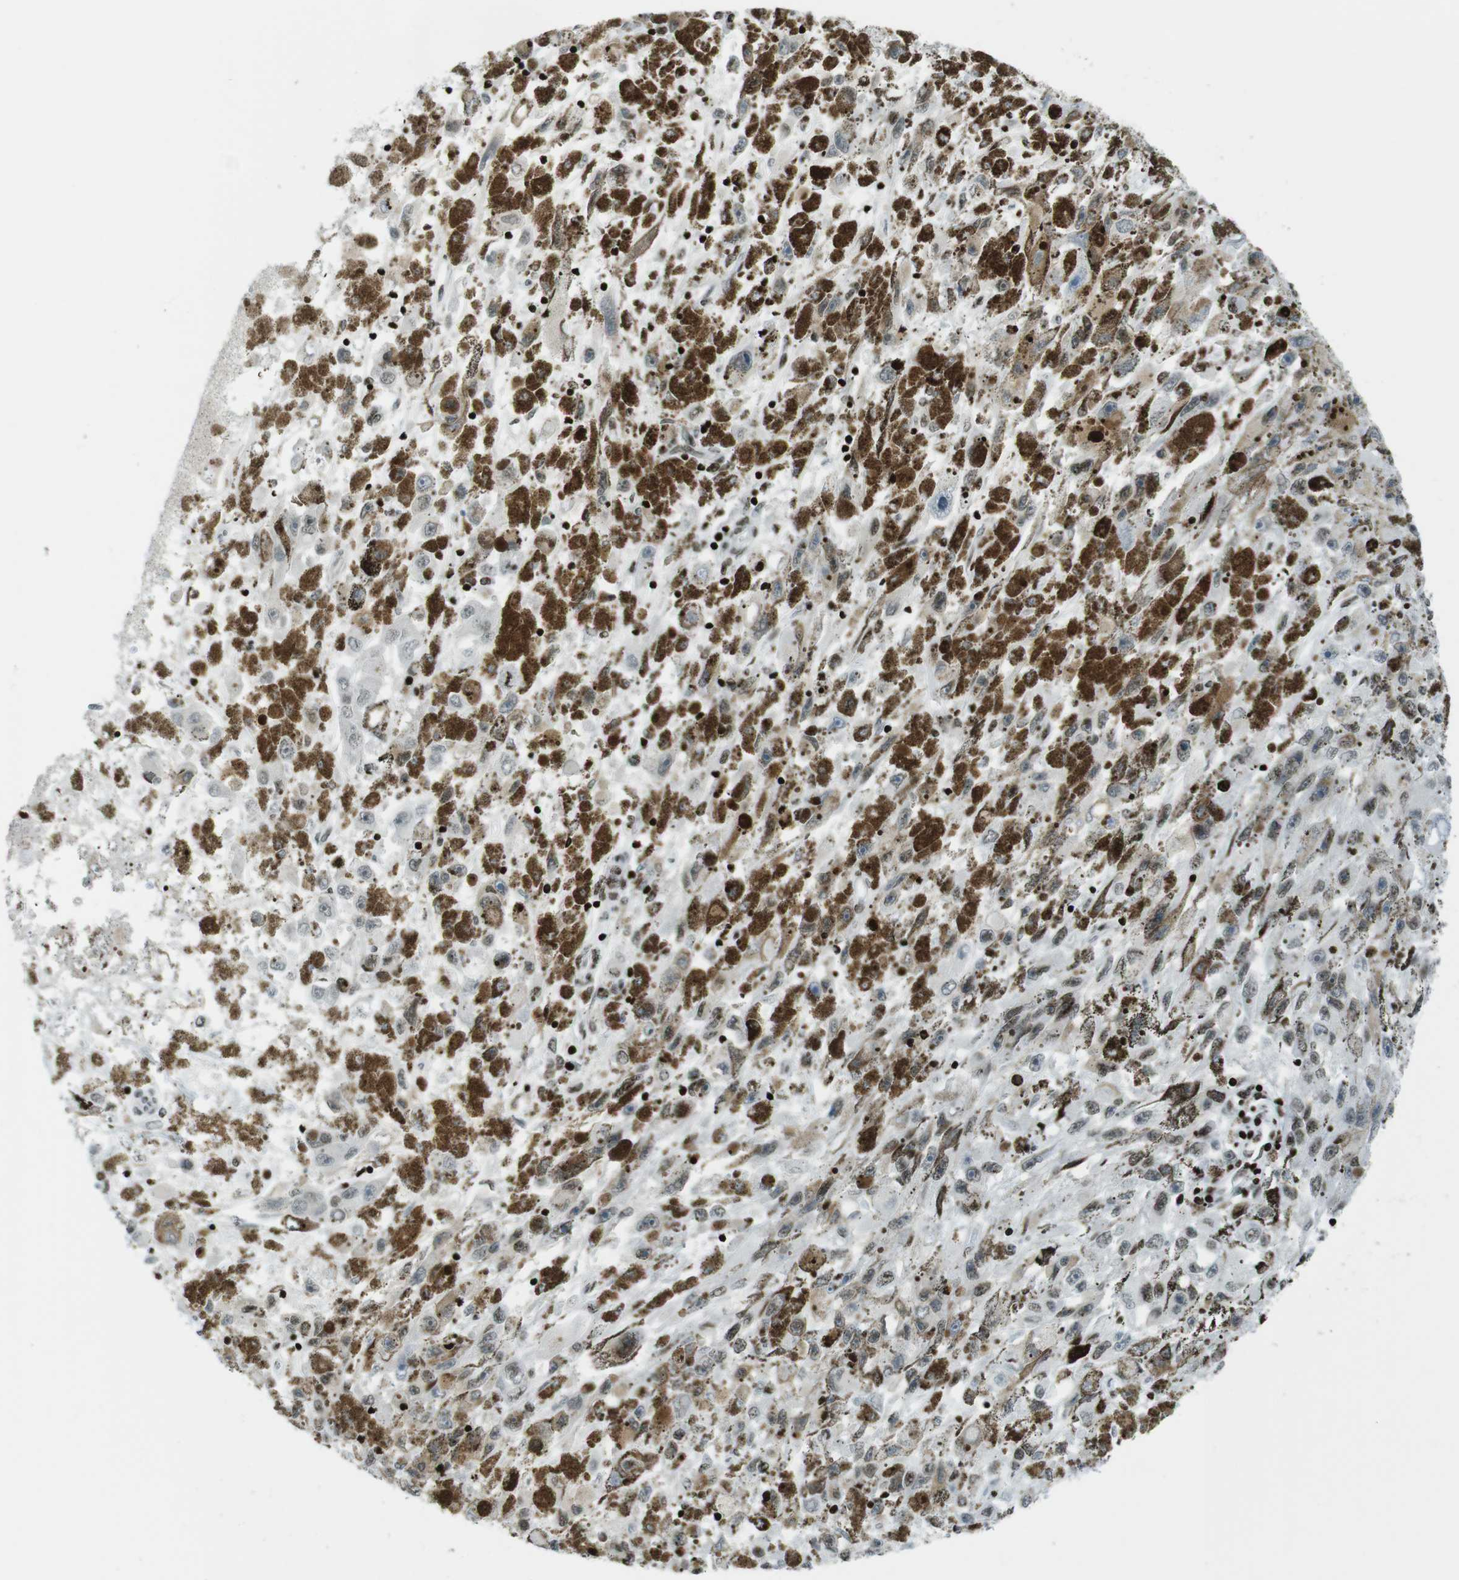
{"staining": {"intensity": "moderate", "quantity": "<25%", "location": "nuclear"}, "tissue": "melanoma", "cell_type": "Tumor cells", "image_type": "cancer", "snomed": [{"axis": "morphology", "description": "Malignant melanoma, NOS"}, {"axis": "topography", "description": "Skin"}], "caption": "Malignant melanoma stained for a protein demonstrates moderate nuclear positivity in tumor cells. (IHC, brightfield microscopy, high magnification).", "gene": "H2AC8", "patient": {"sex": "female", "age": 104}}